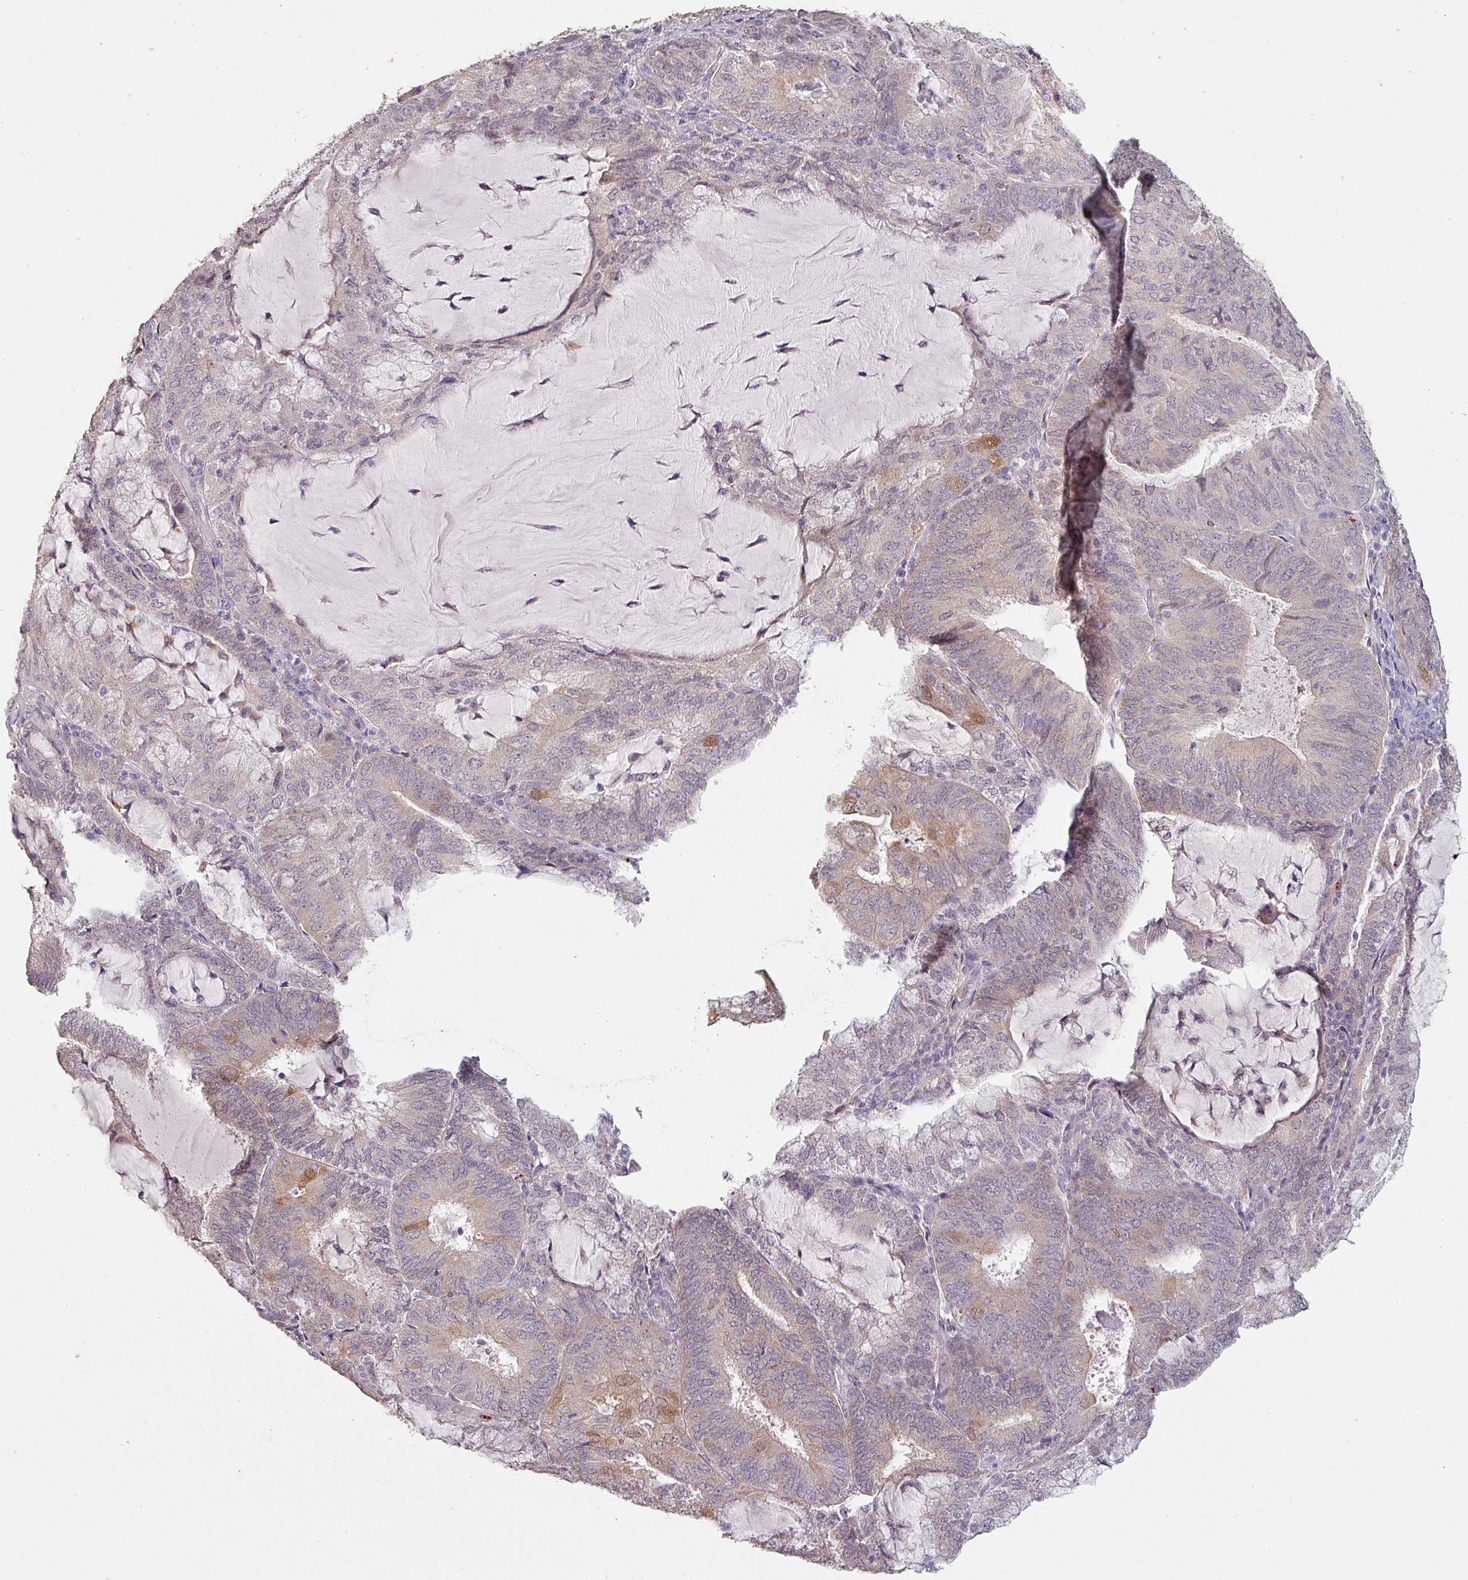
{"staining": {"intensity": "moderate", "quantity": "<25%", "location": "cytoplasmic/membranous"}, "tissue": "endometrial cancer", "cell_type": "Tumor cells", "image_type": "cancer", "snomed": [{"axis": "morphology", "description": "Adenocarcinoma, NOS"}, {"axis": "topography", "description": "Endometrium"}], "caption": "A photomicrograph of human endometrial adenocarcinoma stained for a protein demonstrates moderate cytoplasmic/membranous brown staining in tumor cells.", "gene": "LYPLA1", "patient": {"sex": "female", "age": 81}}